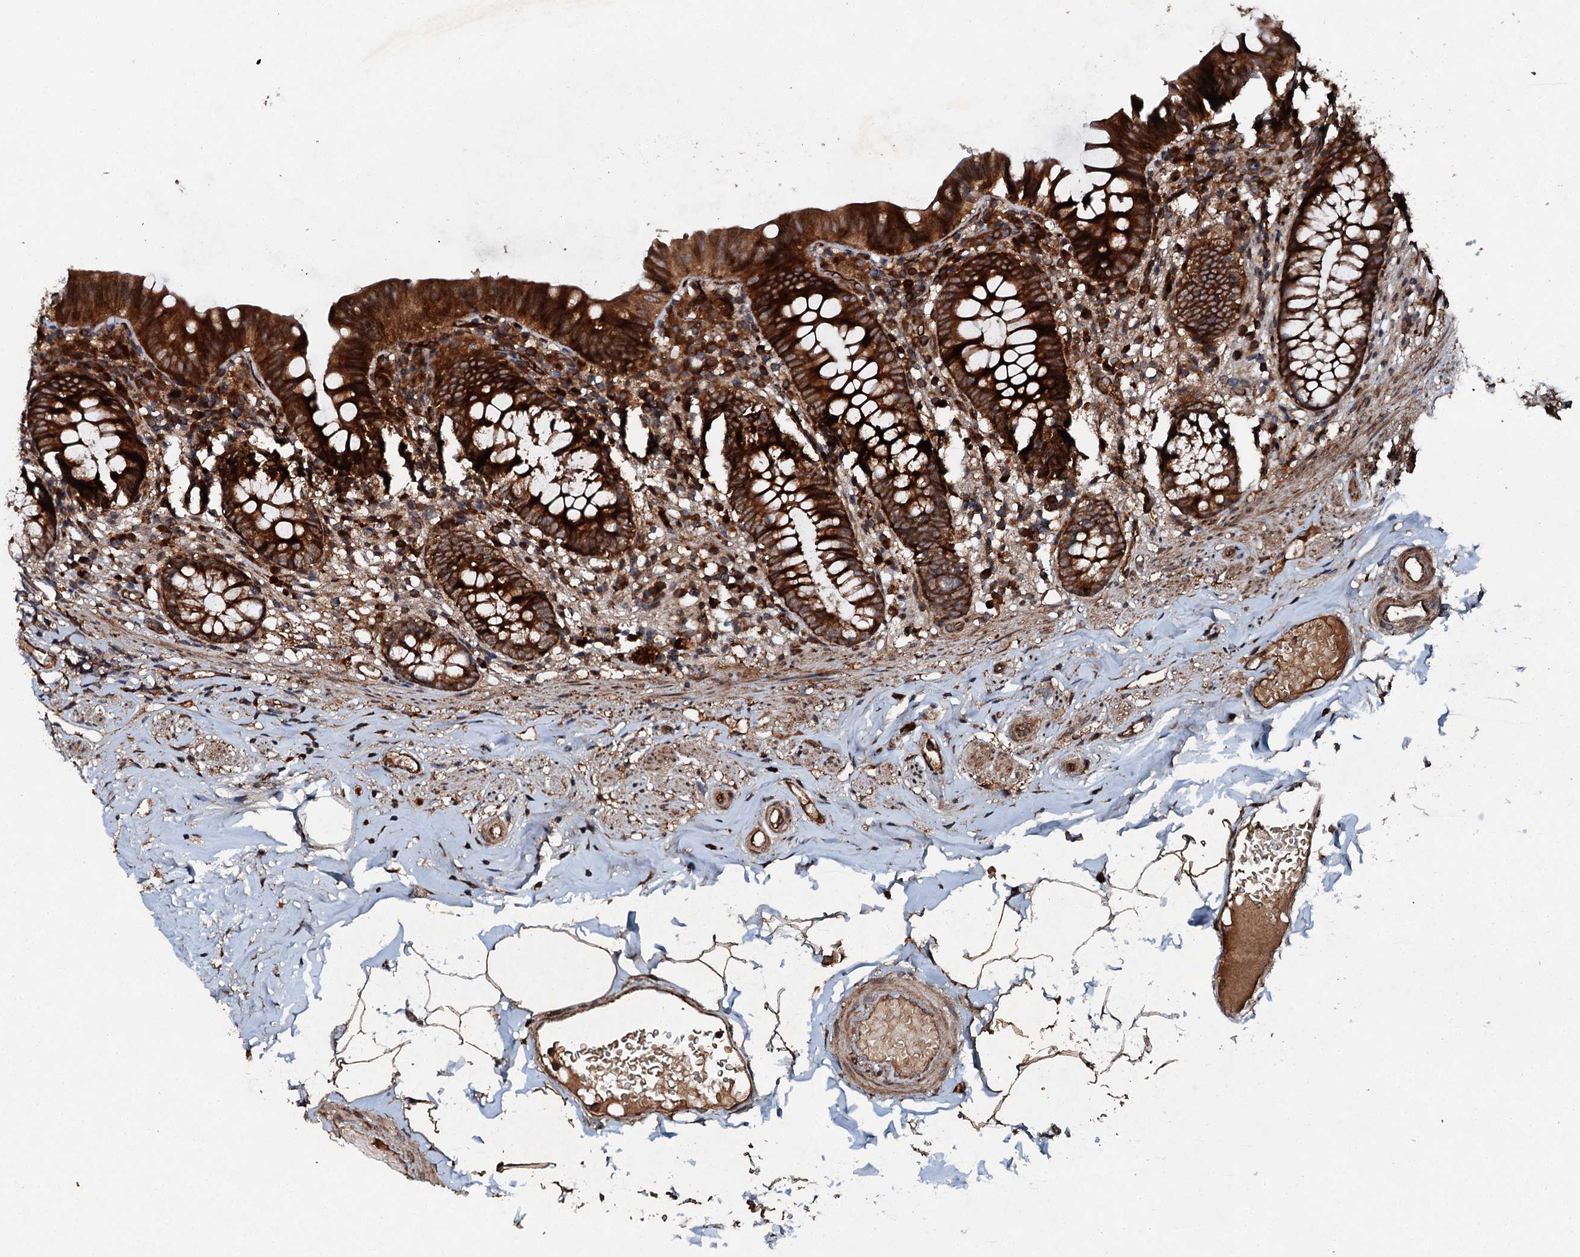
{"staining": {"intensity": "strong", "quantity": ">75%", "location": "cytoplasmic/membranous"}, "tissue": "appendix", "cell_type": "Glandular cells", "image_type": "normal", "snomed": [{"axis": "morphology", "description": "Normal tissue, NOS"}, {"axis": "topography", "description": "Appendix"}], "caption": "Immunohistochemical staining of unremarkable human appendix exhibits >75% levels of strong cytoplasmic/membranous protein expression in approximately >75% of glandular cells.", "gene": "FLYWCH1", "patient": {"sex": "male", "age": 55}}